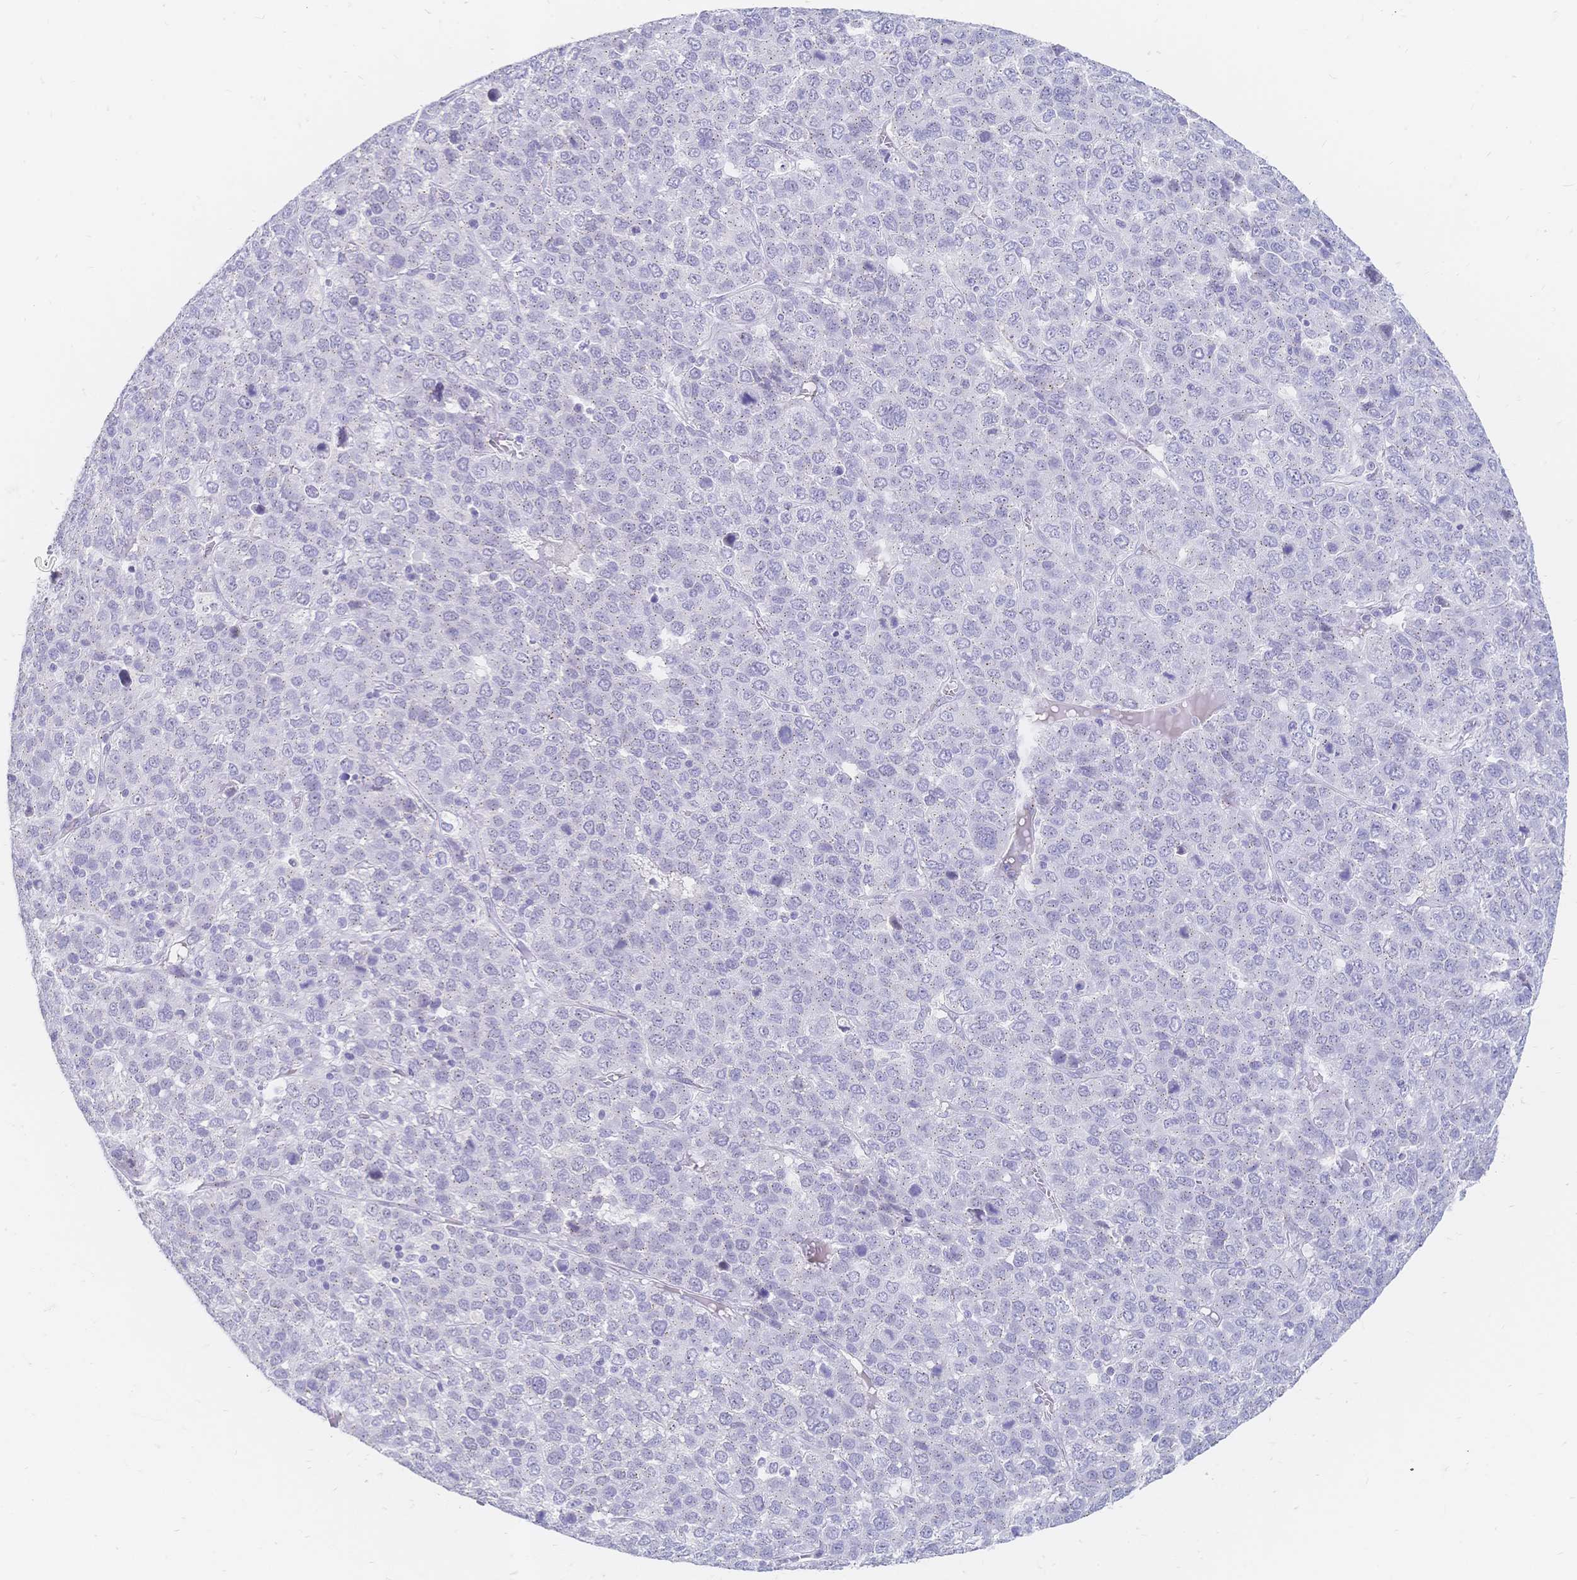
{"staining": {"intensity": "negative", "quantity": "none", "location": "none"}, "tissue": "liver cancer", "cell_type": "Tumor cells", "image_type": "cancer", "snomed": [{"axis": "morphology", "description": "Carcinoma, Hepatocellular, NOS"}, {"axis": "topography", "description": "Liver"}], "caption": "There is no significant positivity in tumor cells of liver hepatocellular carcinoma.", "gene": "PSORS1C2", "patient": {"sex": "male", "age": 69}}